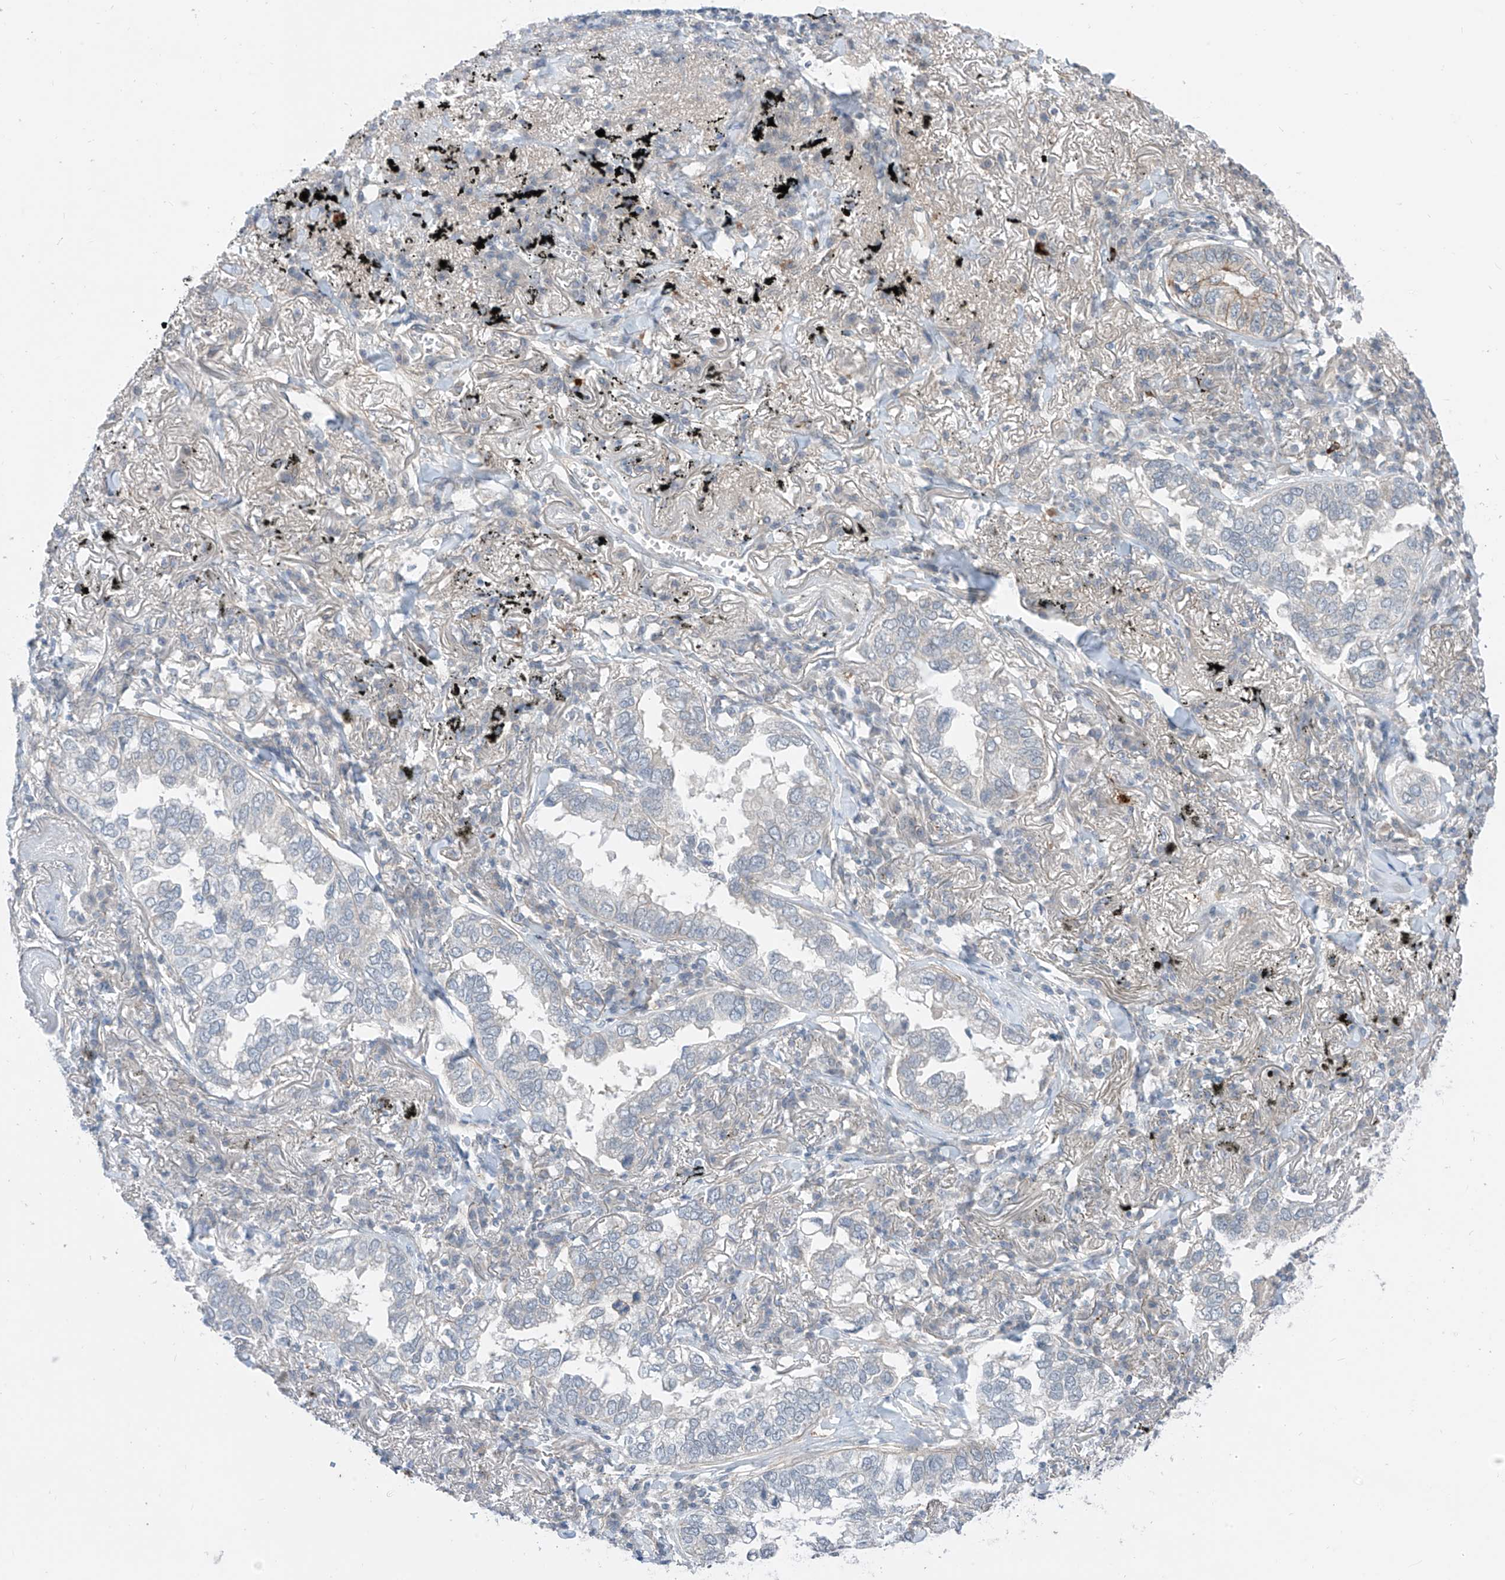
{"staining": {"intensity": "moderate", "quantity": "<25%", "location": "cytoplasmic/membranous"}, "tissue": "lung cancer", "cell_type": "Tumor cells", "image_type": "cancer", "snomed": [{"axis": "morphology", "description": "Adenocarcinoma, NOS"}, {"axis": "topography", "description": "Lung"}], "caption": "Lung cancer stained for a protein (brown) reveals moderate cytoplasmic/membranous positive expression in about <25% of tumor cells.", "gene": "ABLIM2", "patient": {"sex": "male", "age": 65}}